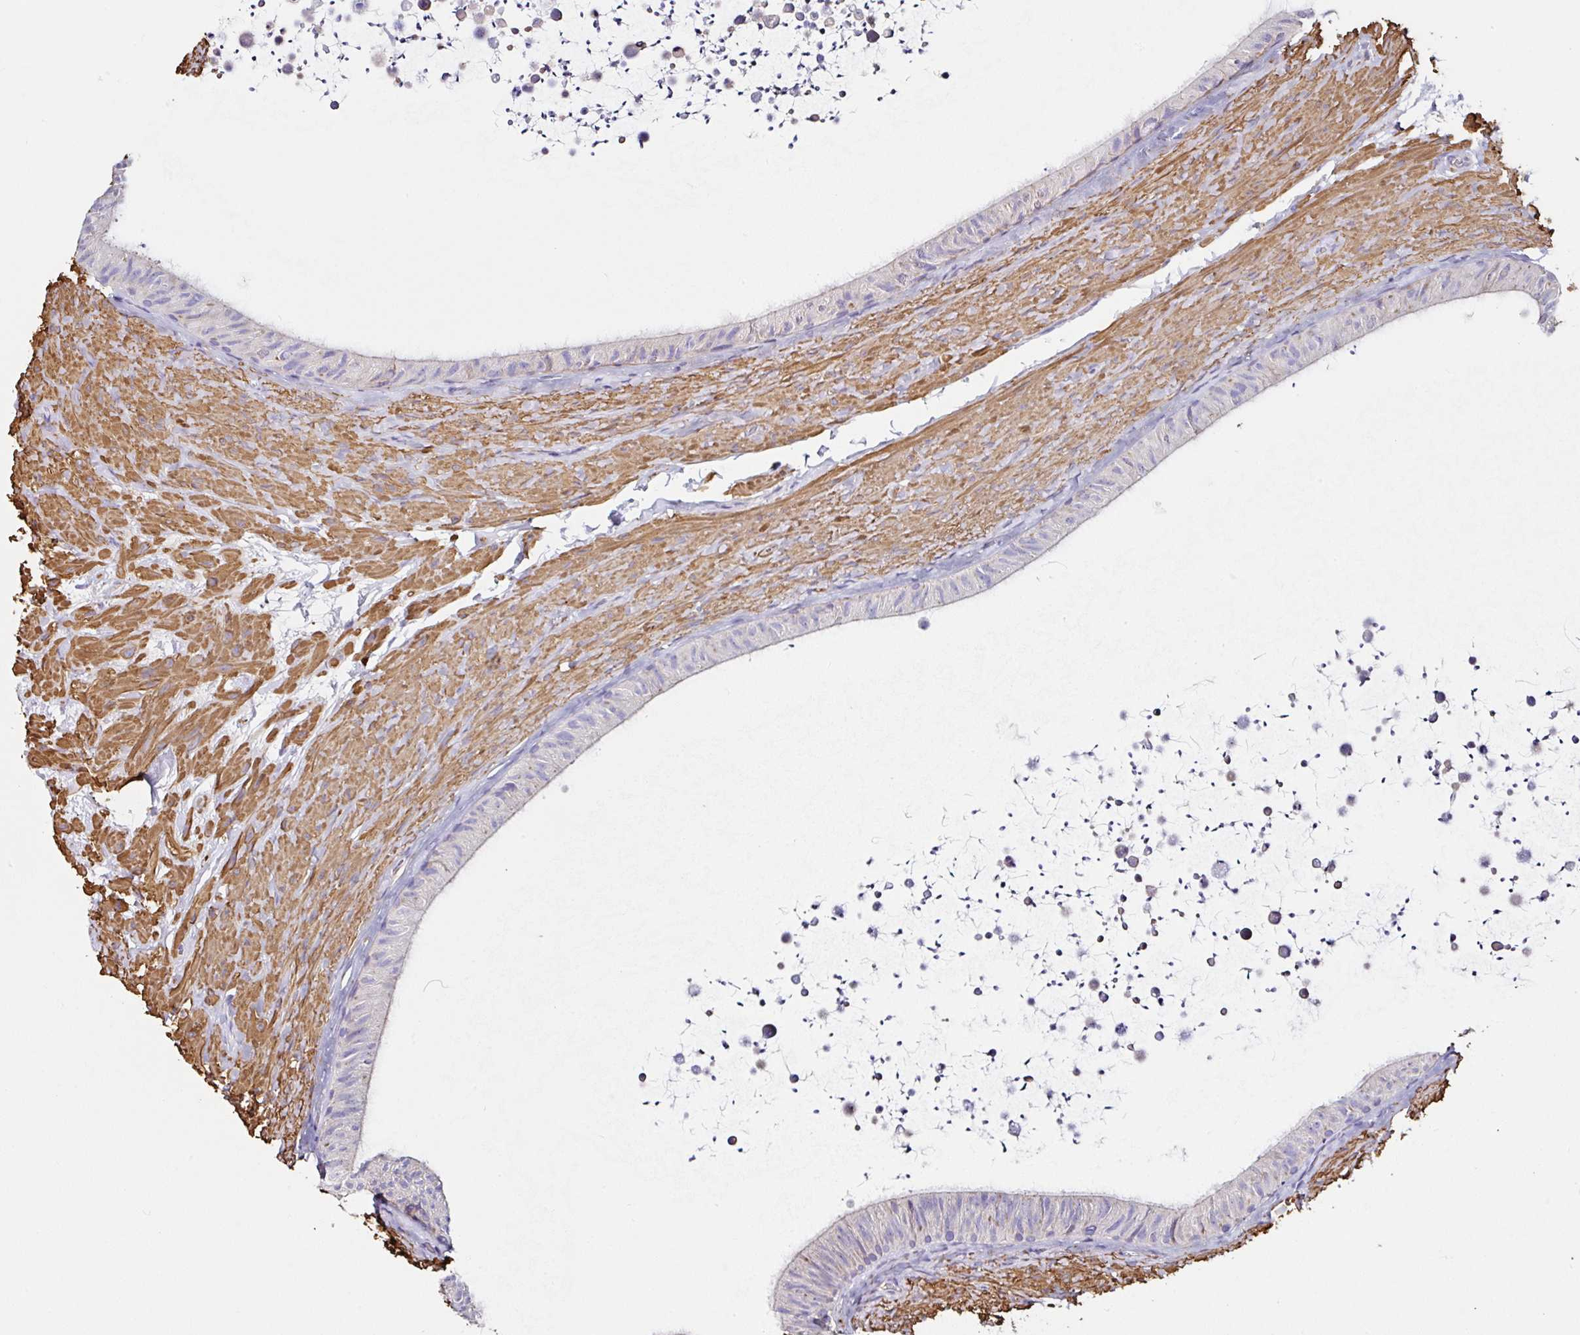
{"staining": {"intensity": "negative", "quantity": "none", "location": "none"}, "tissue": "epididymis", "cell_type": "Glandular cells", "image_type": "normal", "snomed": [{"axis": "morphology", "description": "Normal tissue, NOS"}, {"axis": "topography", "description": "Epididymis, spermatic cord, NOS"}, {"axis": "topography", "description": "Epididymis"}], "caption": "The histopathology image displays no significant staining in glandular cells of epididymis.", "gene": "PPFIA4", "patient": {"sex": "male", "age": 31}}